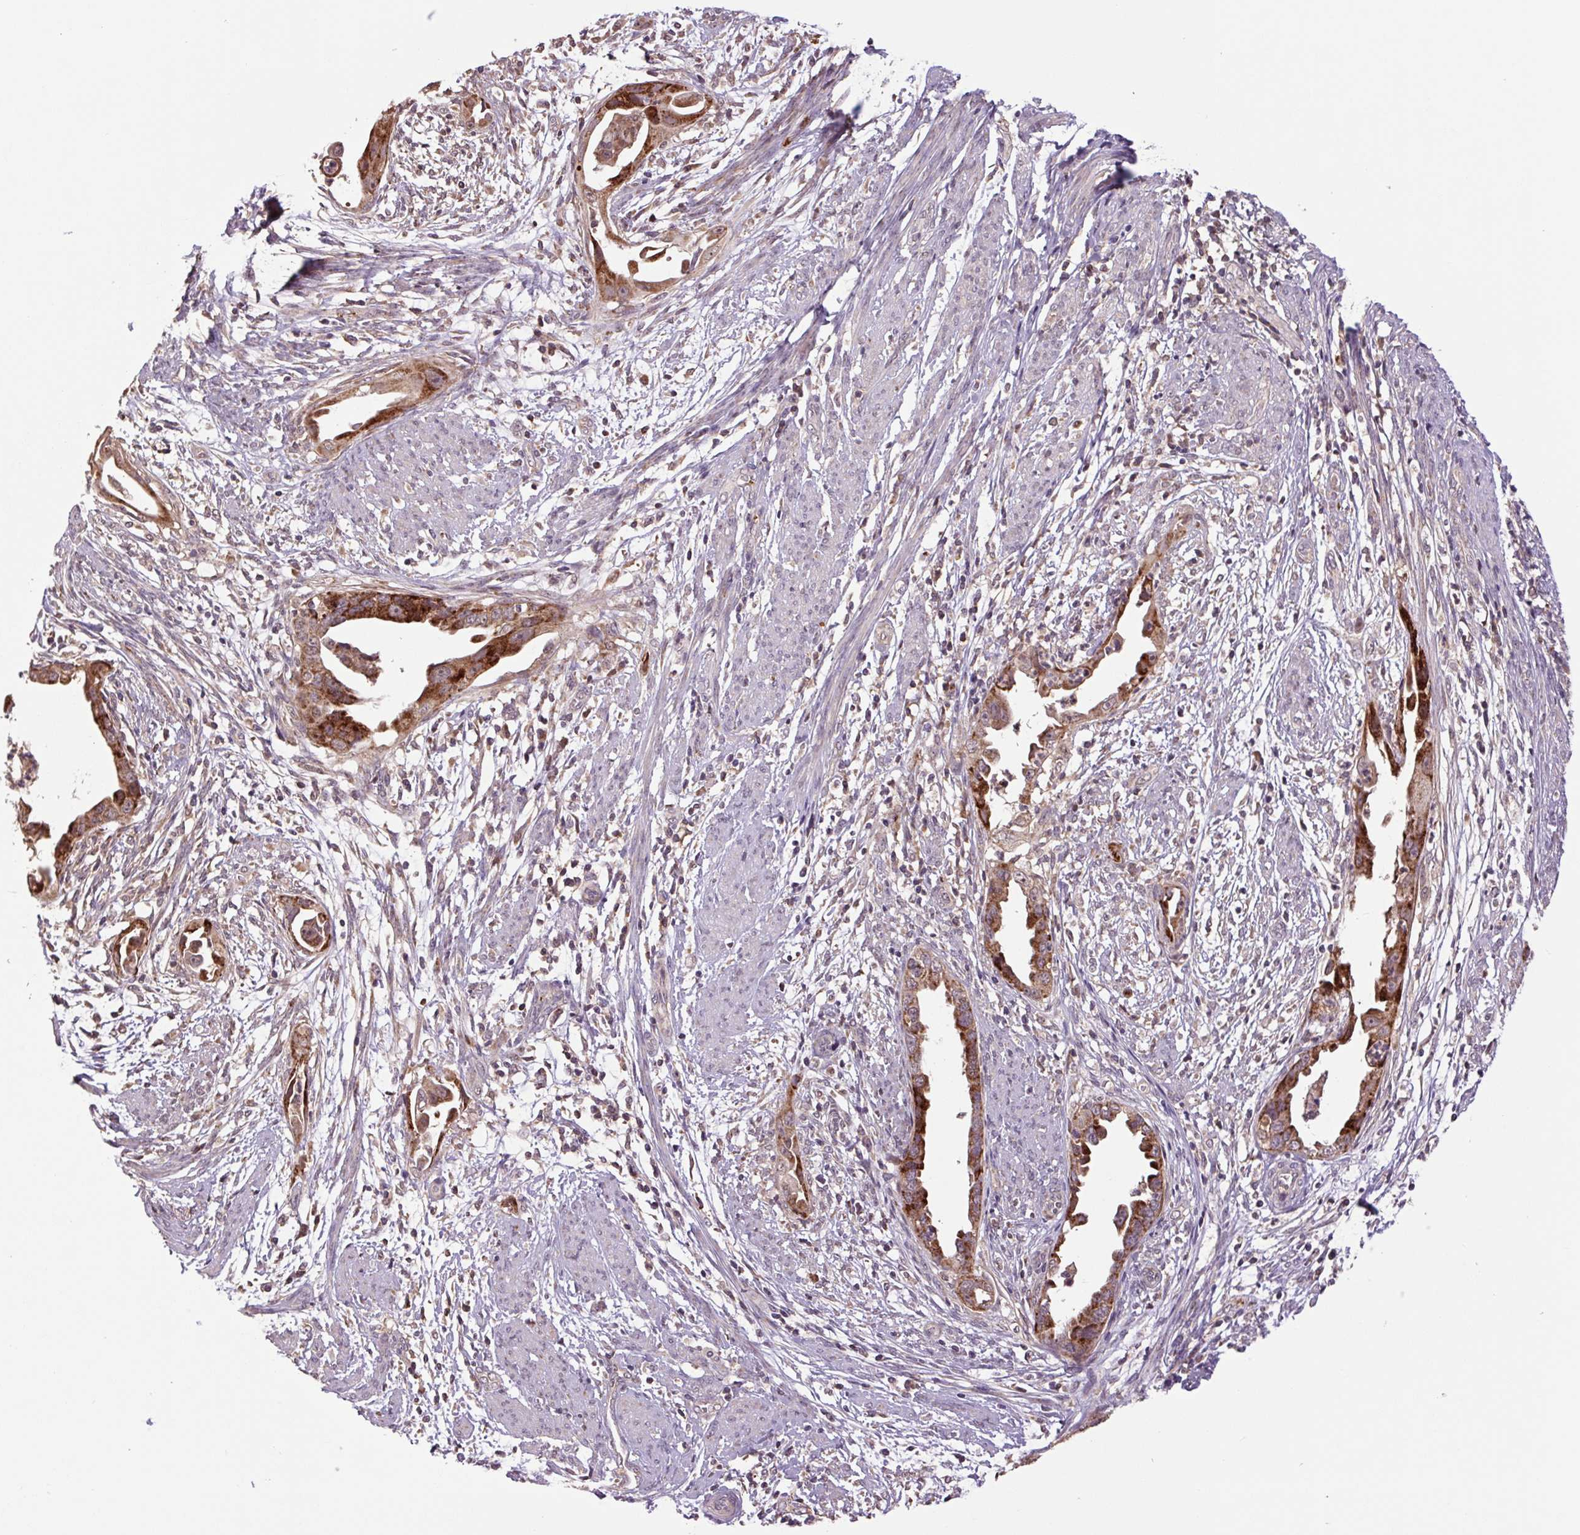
{"staining": {"intensity": "strong", "quantity": ">75%", "location": "cytoplasmic/membranous"}, "tissue": "endometrial cancer", "cell_type": "Tumor cells", "image_type": "cancer", "snomed": [{"axis": "morphology", "description": "Adenocarcinoma, NOS"}, {"axis": "topography", "description": "Endometrium"}], "caption": "Immunohistochemical staining of endometrial adenocarcinoma displays high levels of strong cytoplasmic/membranous positivity in approximately >75% of tumor cells. Immunohistochemistry stains the protein in brown and the nuclei are stained blue.", "gene": "TMEM160", "patient": {"sex": "female", "age": 57}}